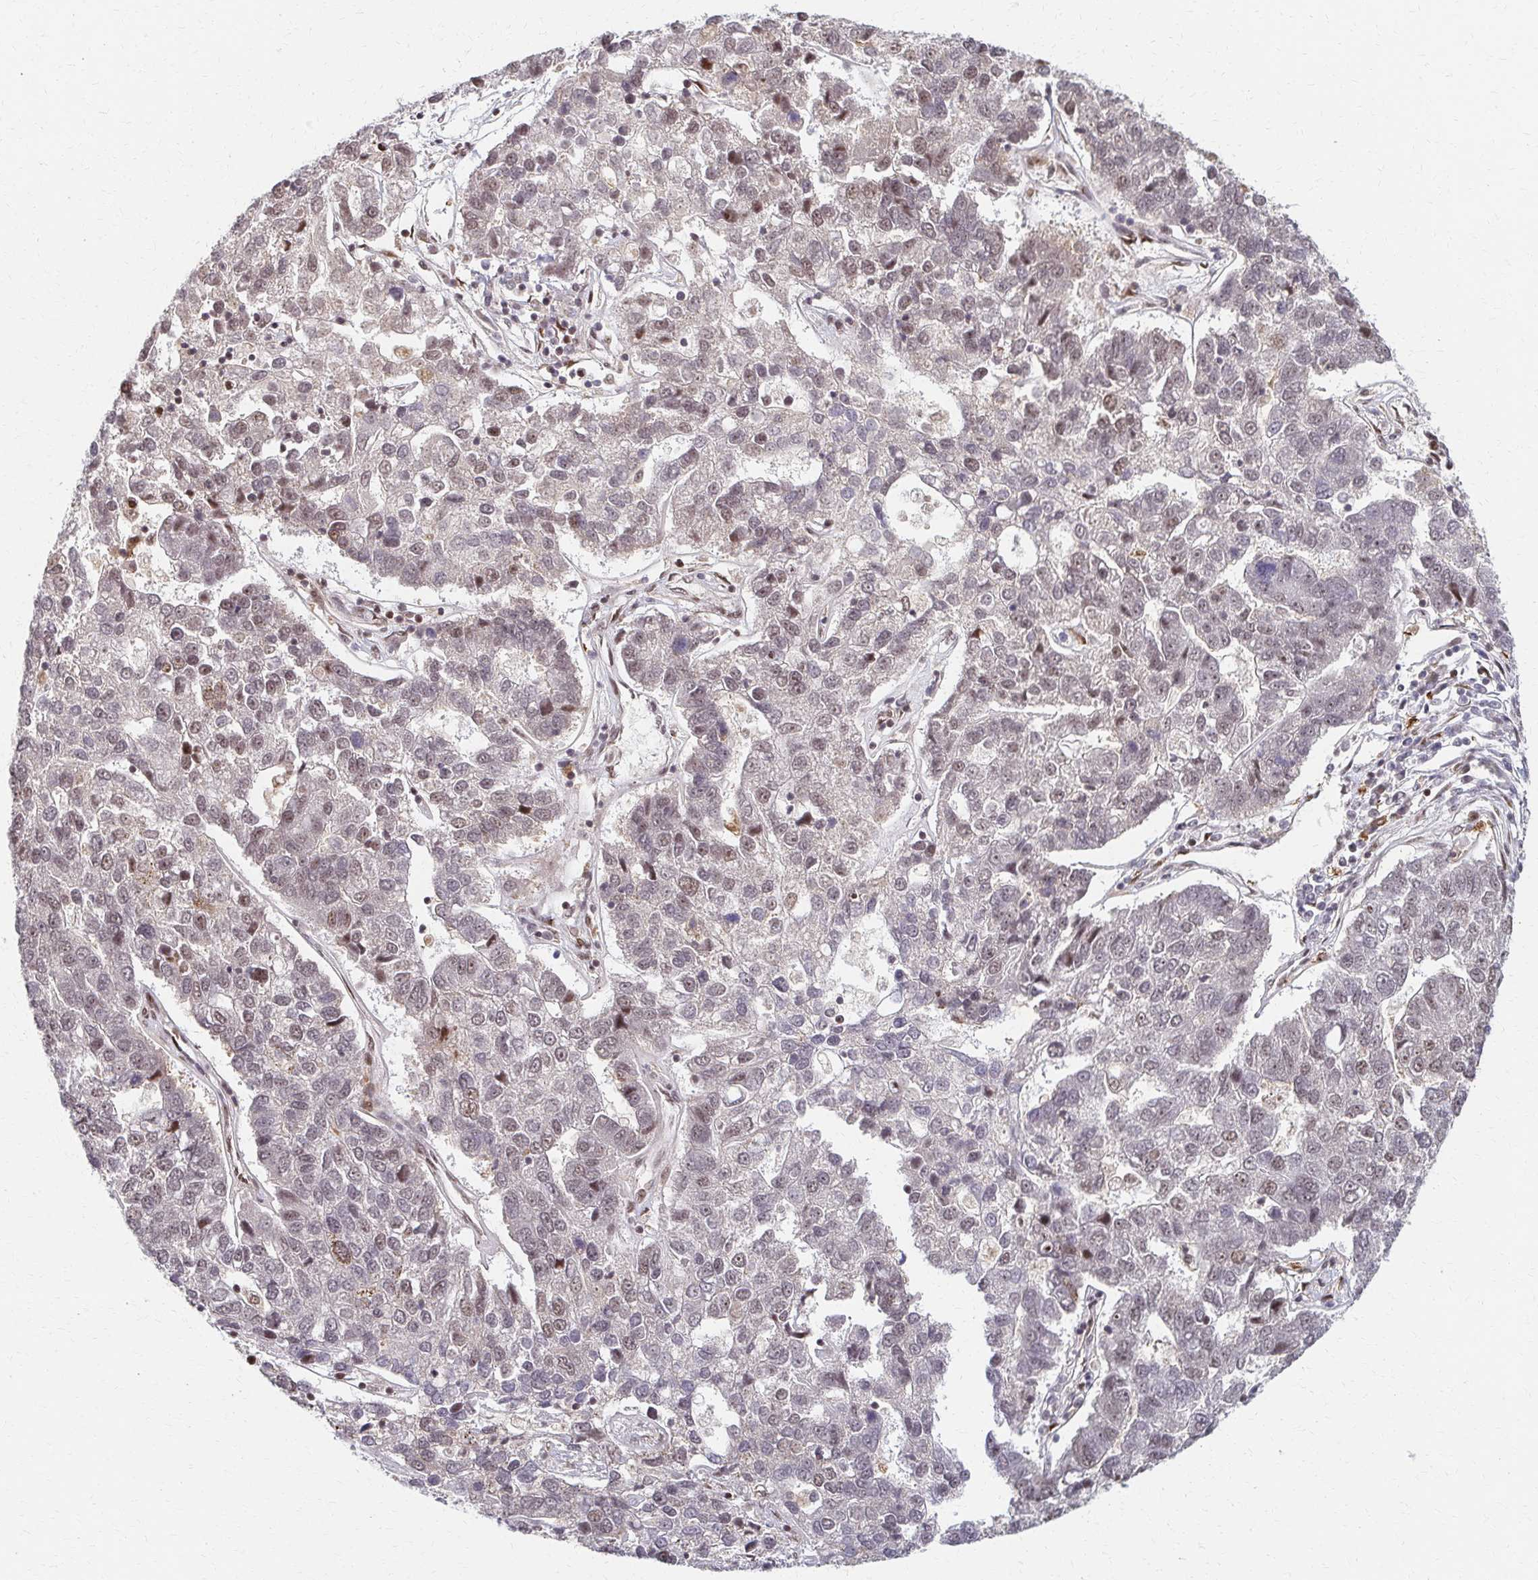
{"staining": {"intensity": "weak", "quantity": "25%-75%", "location": "nuclear"}, "tissue": "pancreatic cancer", "cell_type": "Tumor cells", "image_type": "cancer", "snomed": [{"axis": "morphology", "description": "Adenocarcinoma, NOS"}, {"axis": "topography", "description": "Pancreas"}], "caption": "Human pancreatic cancer (adenocarcinoma) stained for a protein (brown) shows weak nuclear positive expression in about 25%-75% of tumor cells.", "gene": "PSMD7", "patient": {"sex": "female", "age": 61}}